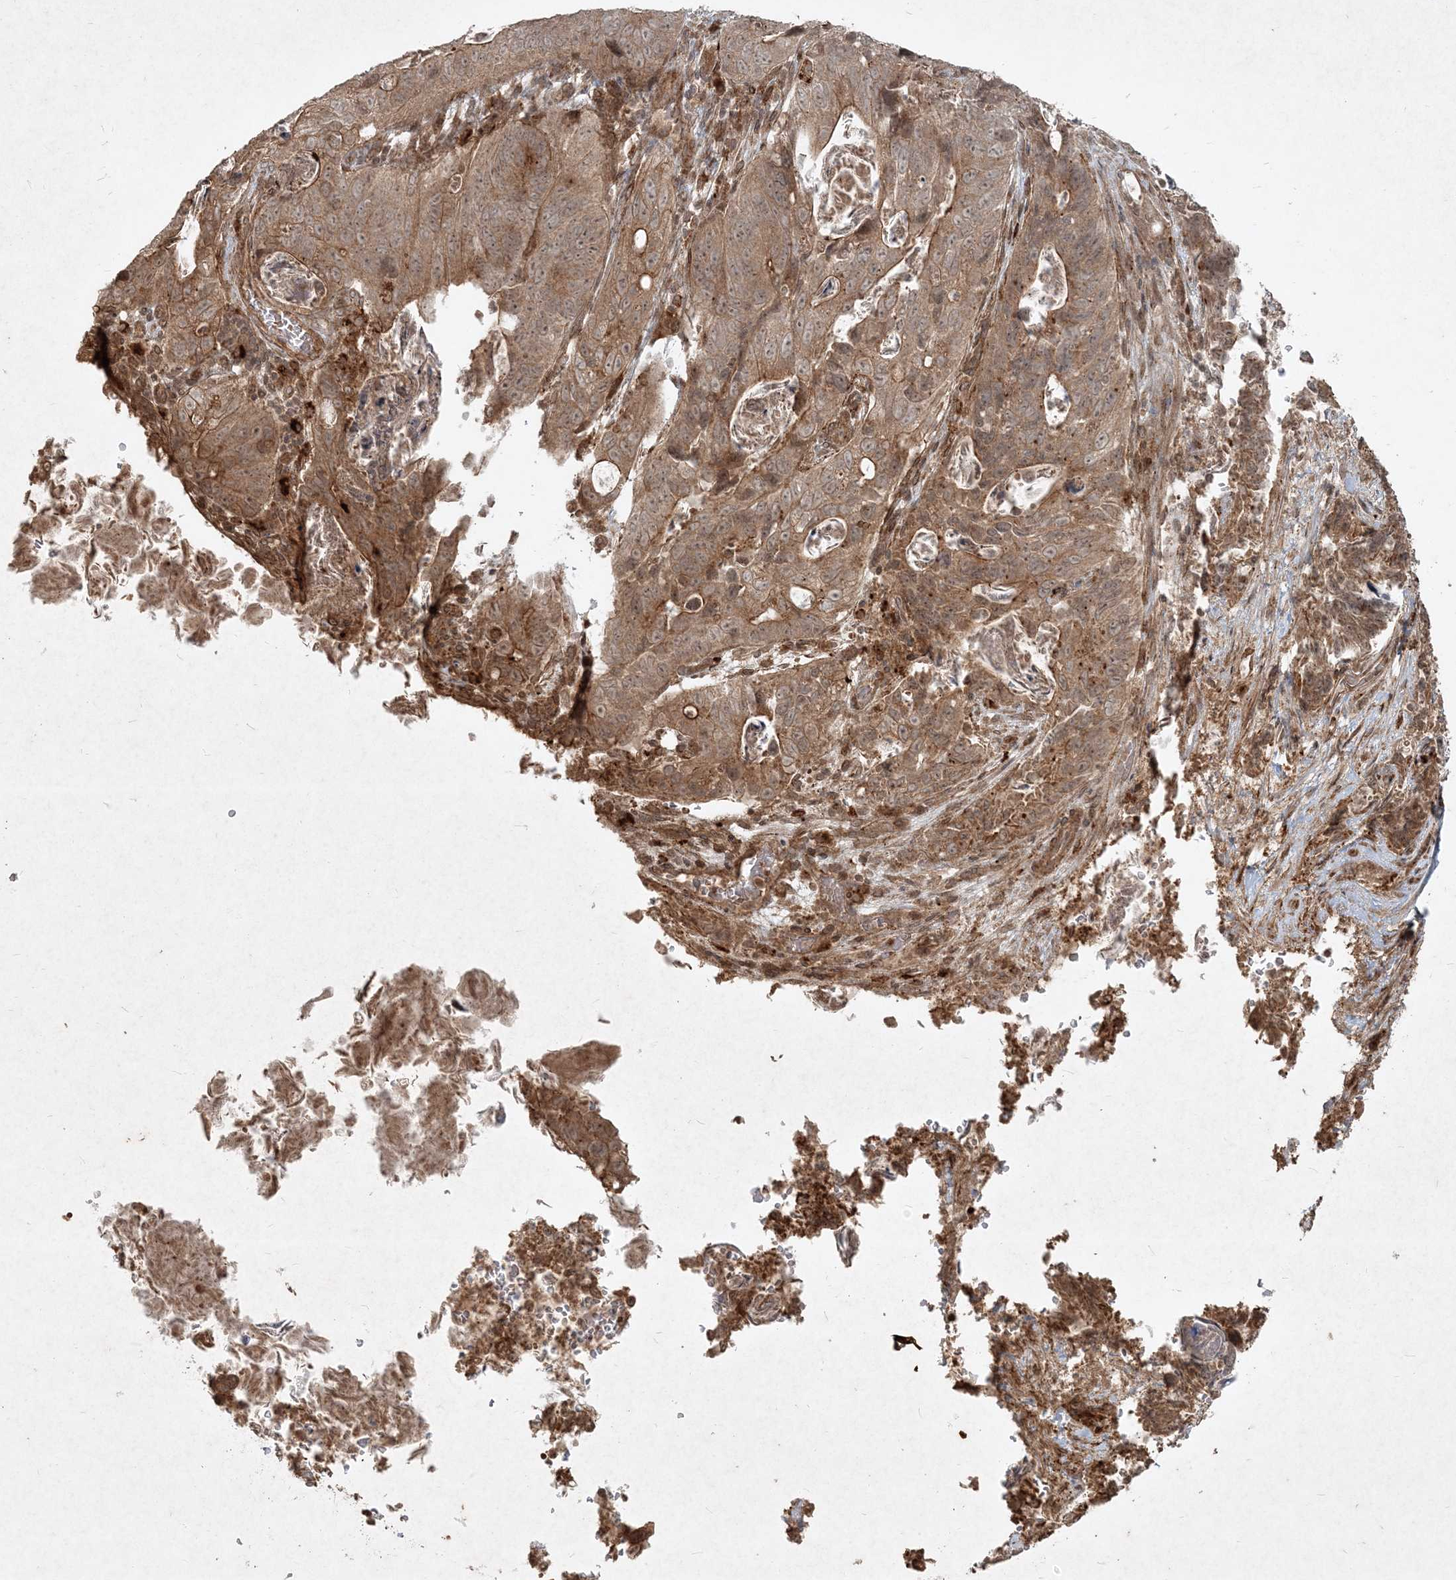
{"staining": {"intensity": "moderate", "quantity": ">75%", "location": "cytoplasmic/membranous"}, "tissue": "stomach cancer", "cell_type": "Tumor cells", "image_type": "cancer", "snomed": [{"axis": "morphology", "description": "Normal tissue, NOS"}, {"axis": "morphology", "description": "Adenocarcinoma, NOS"}, {"axis": "topography", "description": "Stomach"}], "caption": "Stomach cancer (adenocarcinoma) stained with DAB immunohistochemistry (IHC) exhibits medium levels of moderate cytoplasmic/membranous expression in about >75% of tumor cells.", "gene": "NARS1", "patient": {"sex": "female", "age": 89}}